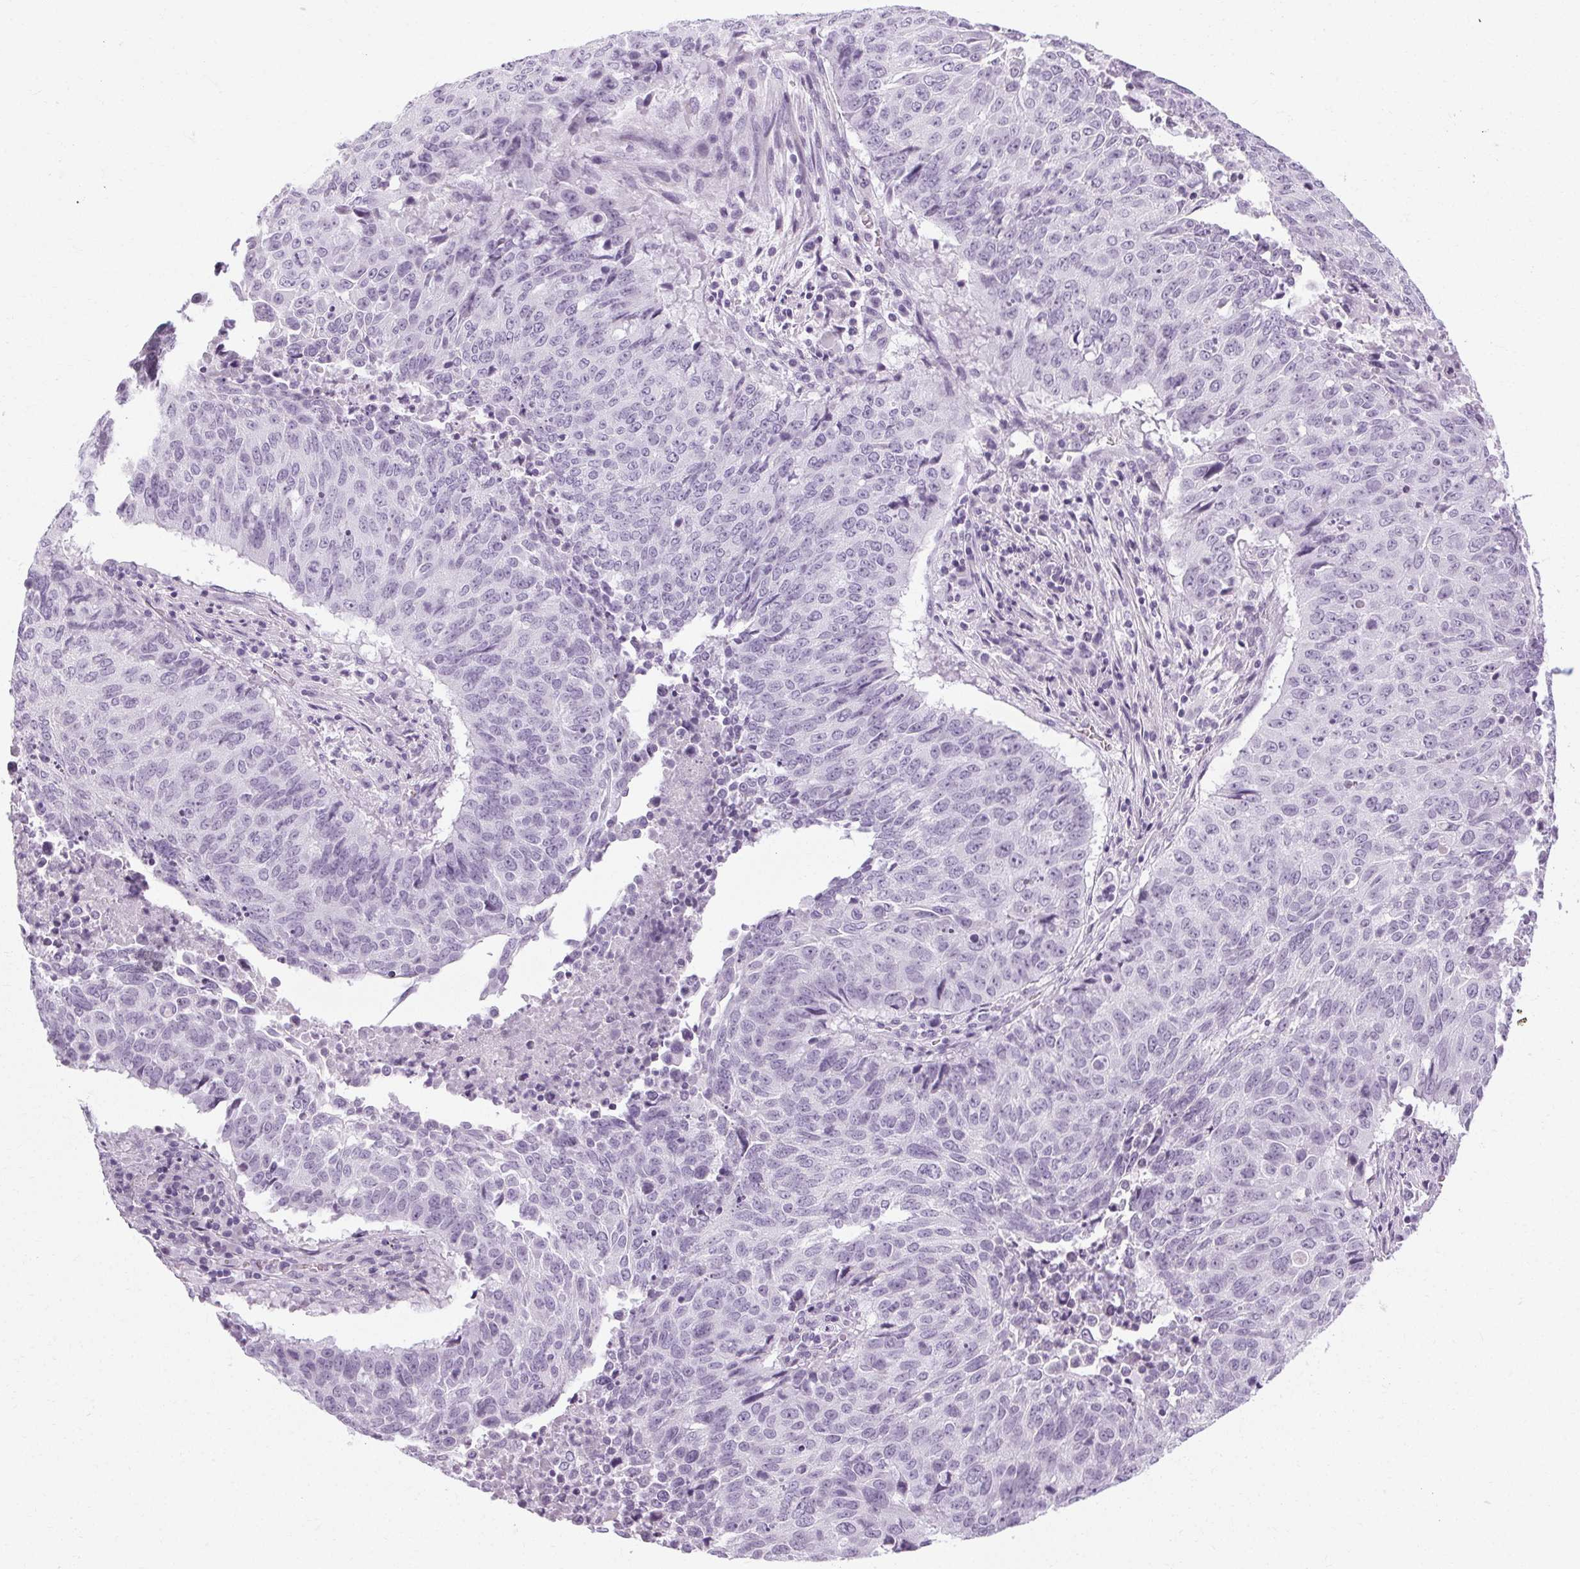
{"staining": {"intensity": "negative", "quantity": "none", "location": "none"}, "tissue": "lung cancer", "cell_type": "Tumor cells", "image_type": "cancer", "snomed": [{"axis": "morphology", "description": "Normal tissue, NOS"}, {"axis": "morphology", "description": "Squamous cell carcinoma, NOS"}, {"axis": "topography", "description": "Bronchus"}, {"axis": "topography", "description": "Lung"}], "caption": "Immunohistochemical staining of human lung cancer displays no significant expression in tumor cells.", "gene": "POMC", "patient": {"sex": "male", "age": 64}}